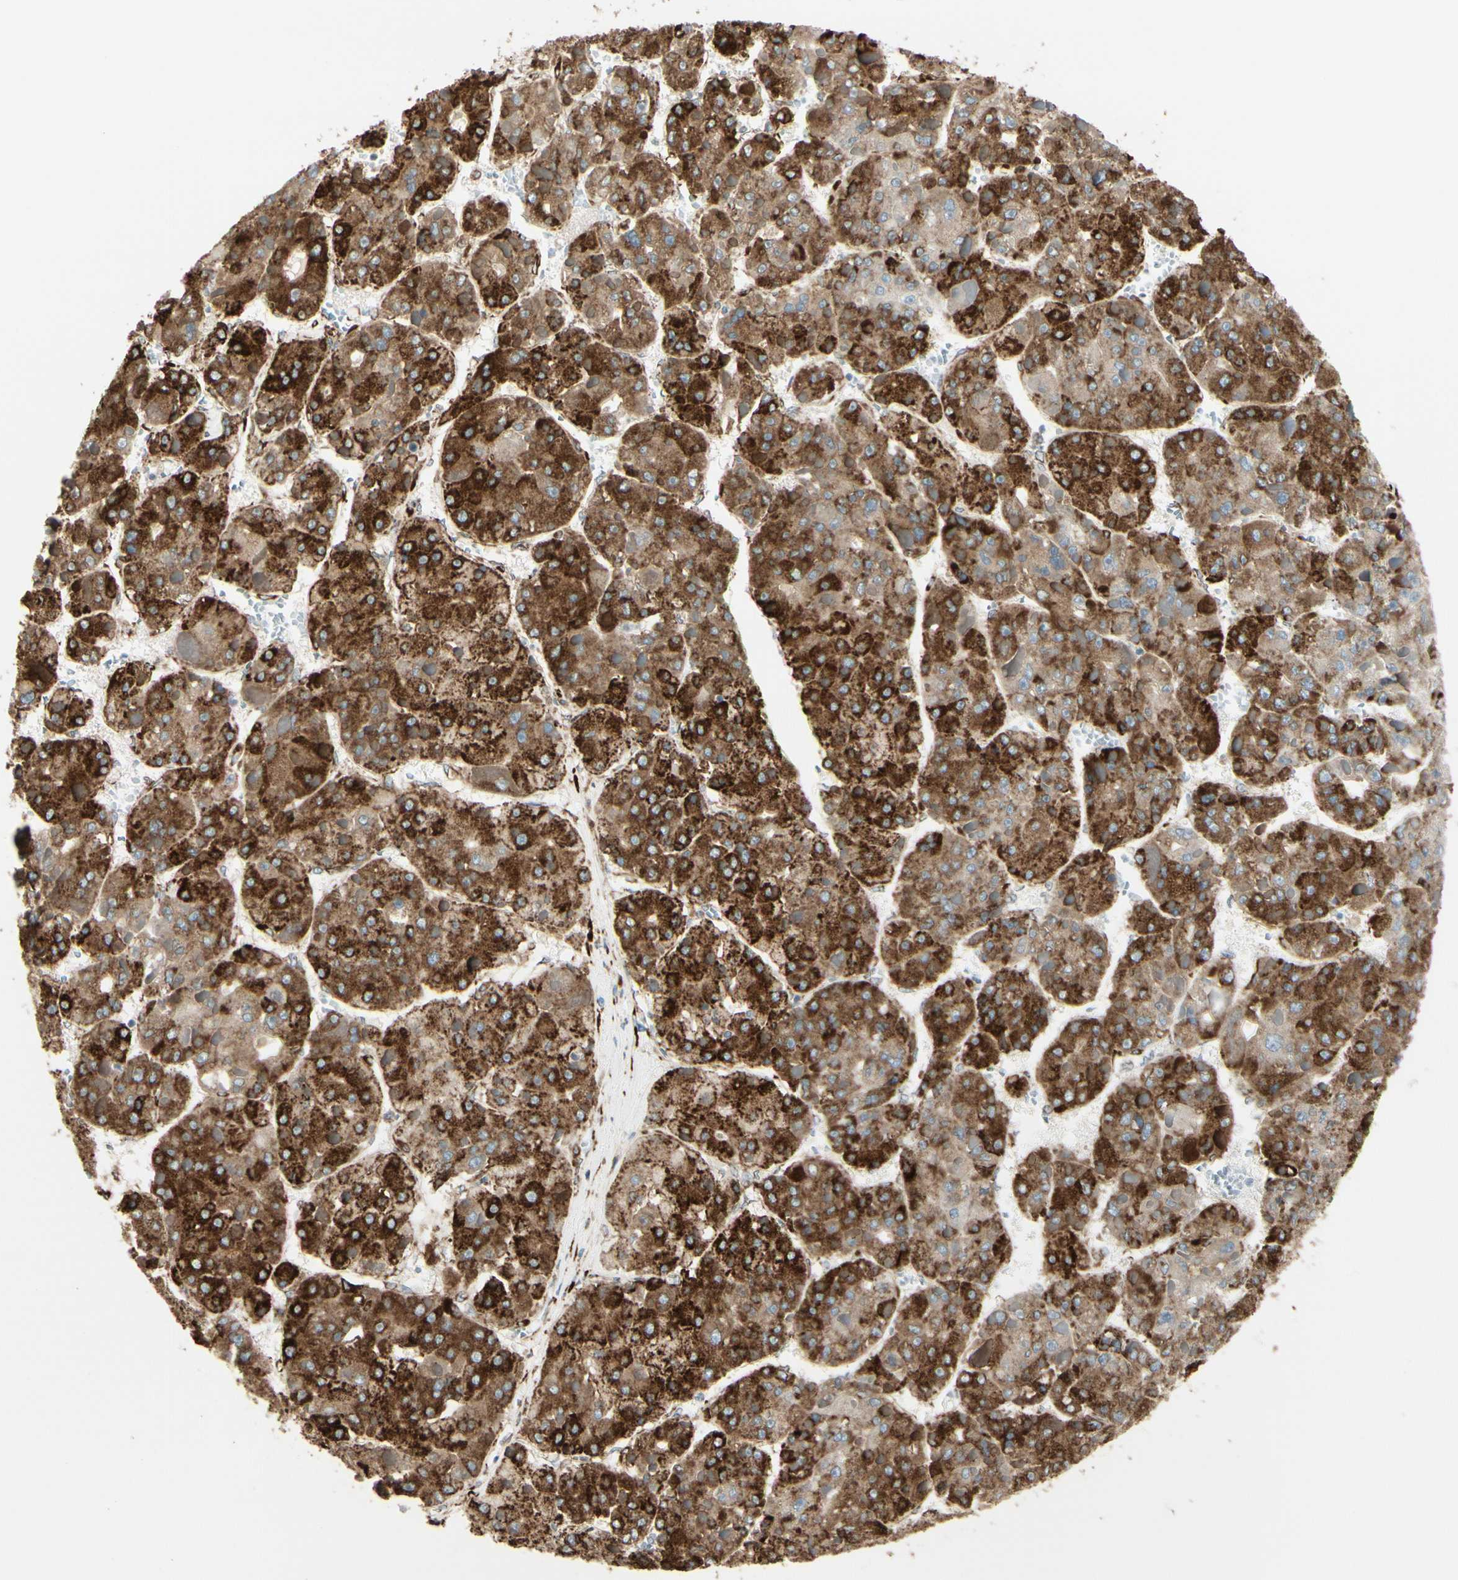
{"staining": {"intensity": "strong", "quantity": ">75%", "location": "cytoplasmic/membranous"}, "tissue": "liver cancer", "cell_type": "Tumor cells", "image_type": "cancer", "snomed": [{"axis": "morphology", "description": "Carcinoma, Hepatocellular, NOS"}, {"axis": "topography", "description": "Liver"}], "caption": "This micrograph shows IHC staining of human liver cancer (hepatocellular carcinoma), with high strong cytoplasmic/membranous staining in about >75% of tumor cells.", "gene": "RRBP1", "patient": {"sex": "female", "age": 73}}